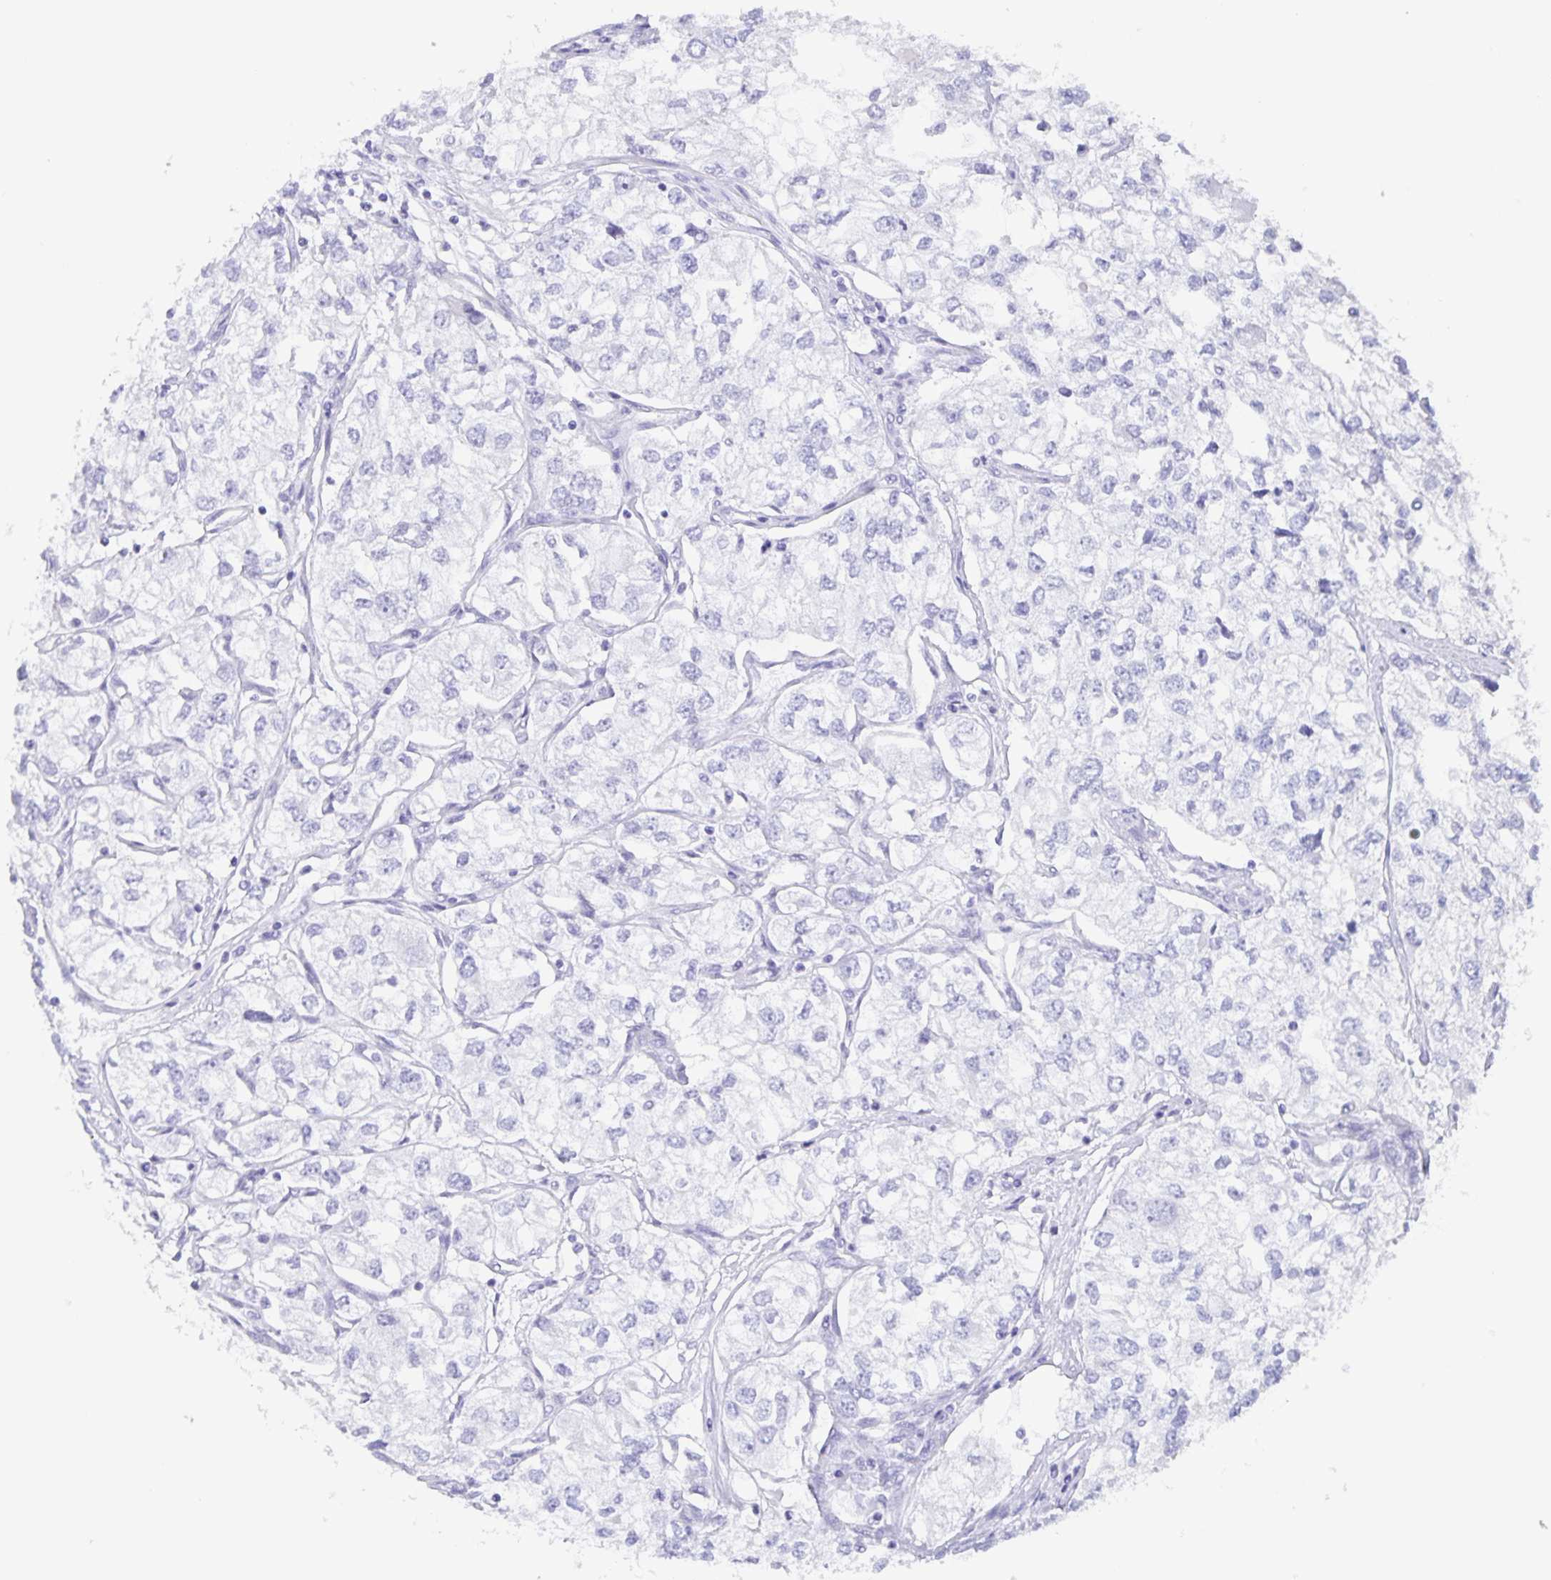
{"staining": {"intensity": "negative", "quantity": "none", "location": "none"}, "tissue": "renal cancer", "cell_type": "Tumor cells", "image_type": "cancer", "snomed": [{"axis": "morphology", "description": "Adenocarcinoma, NOS"}, {"axis": "topography", "description": "Kidney"}], "caption": "This image is of renal cancer stained with immunohistochemistry (IHC) to label a protein in brown with the nuclei are counter-stained blue. There is no staining in tumor cells.", "gene": "AQP4", "patient": {"sex": "female", "age": 59}}